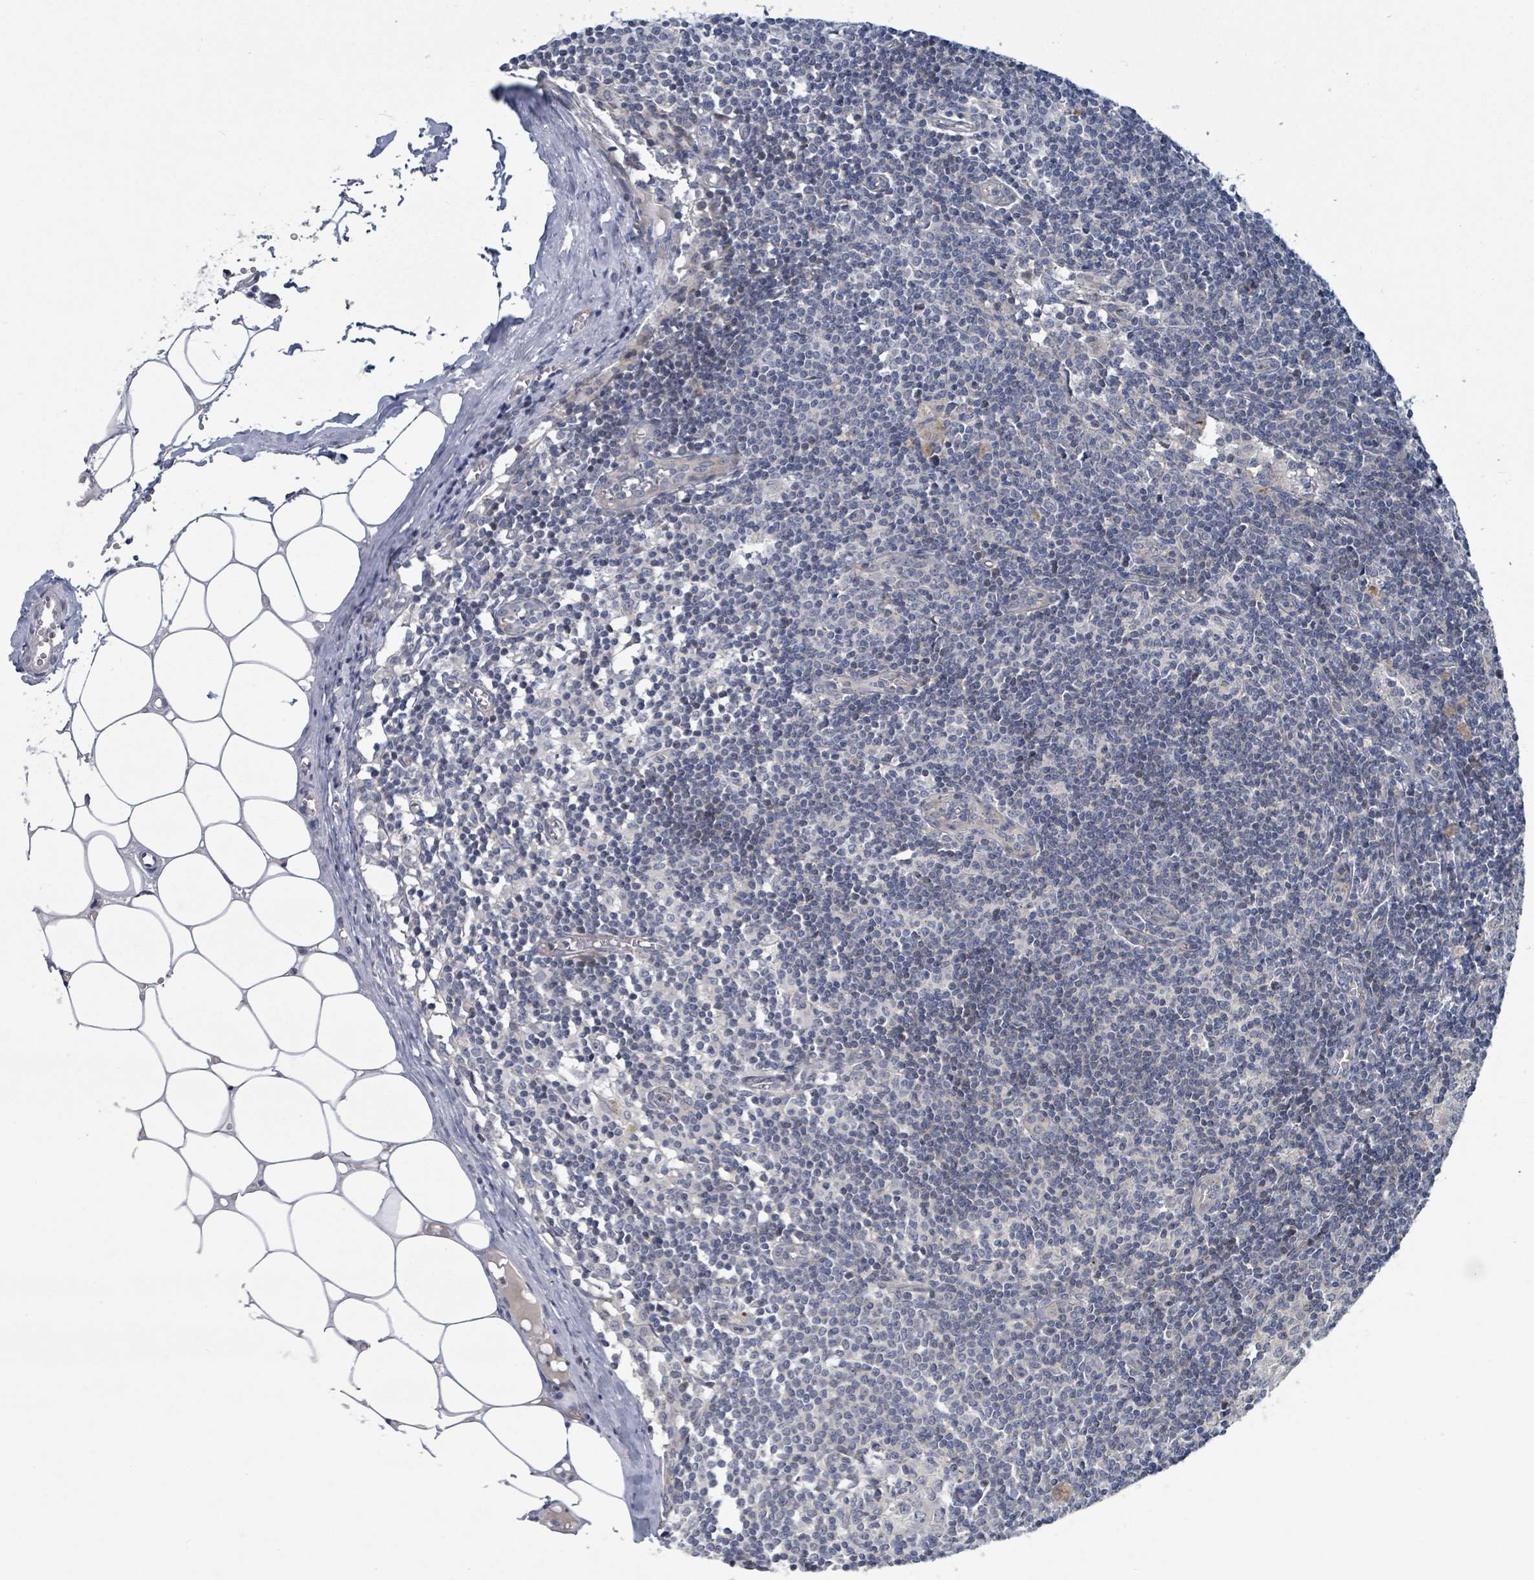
{"staining": {"intensity": "negative", "quantity": "none", "location": "none"}, "tissue": "lymph node", "cell_type": "Germinal center cells", "image_type": "normal", "snomed": [{"axis": "morphology", "description": "Normal tissue, NOS"}, {"axis": "topography", "description": "Lymph node"}], "caption": "Protein analysis of normal lymph node displays no significant staining in germinal center cells.", "gene": "COL5A3", "patient": {"sex": "female", "age": 42}}